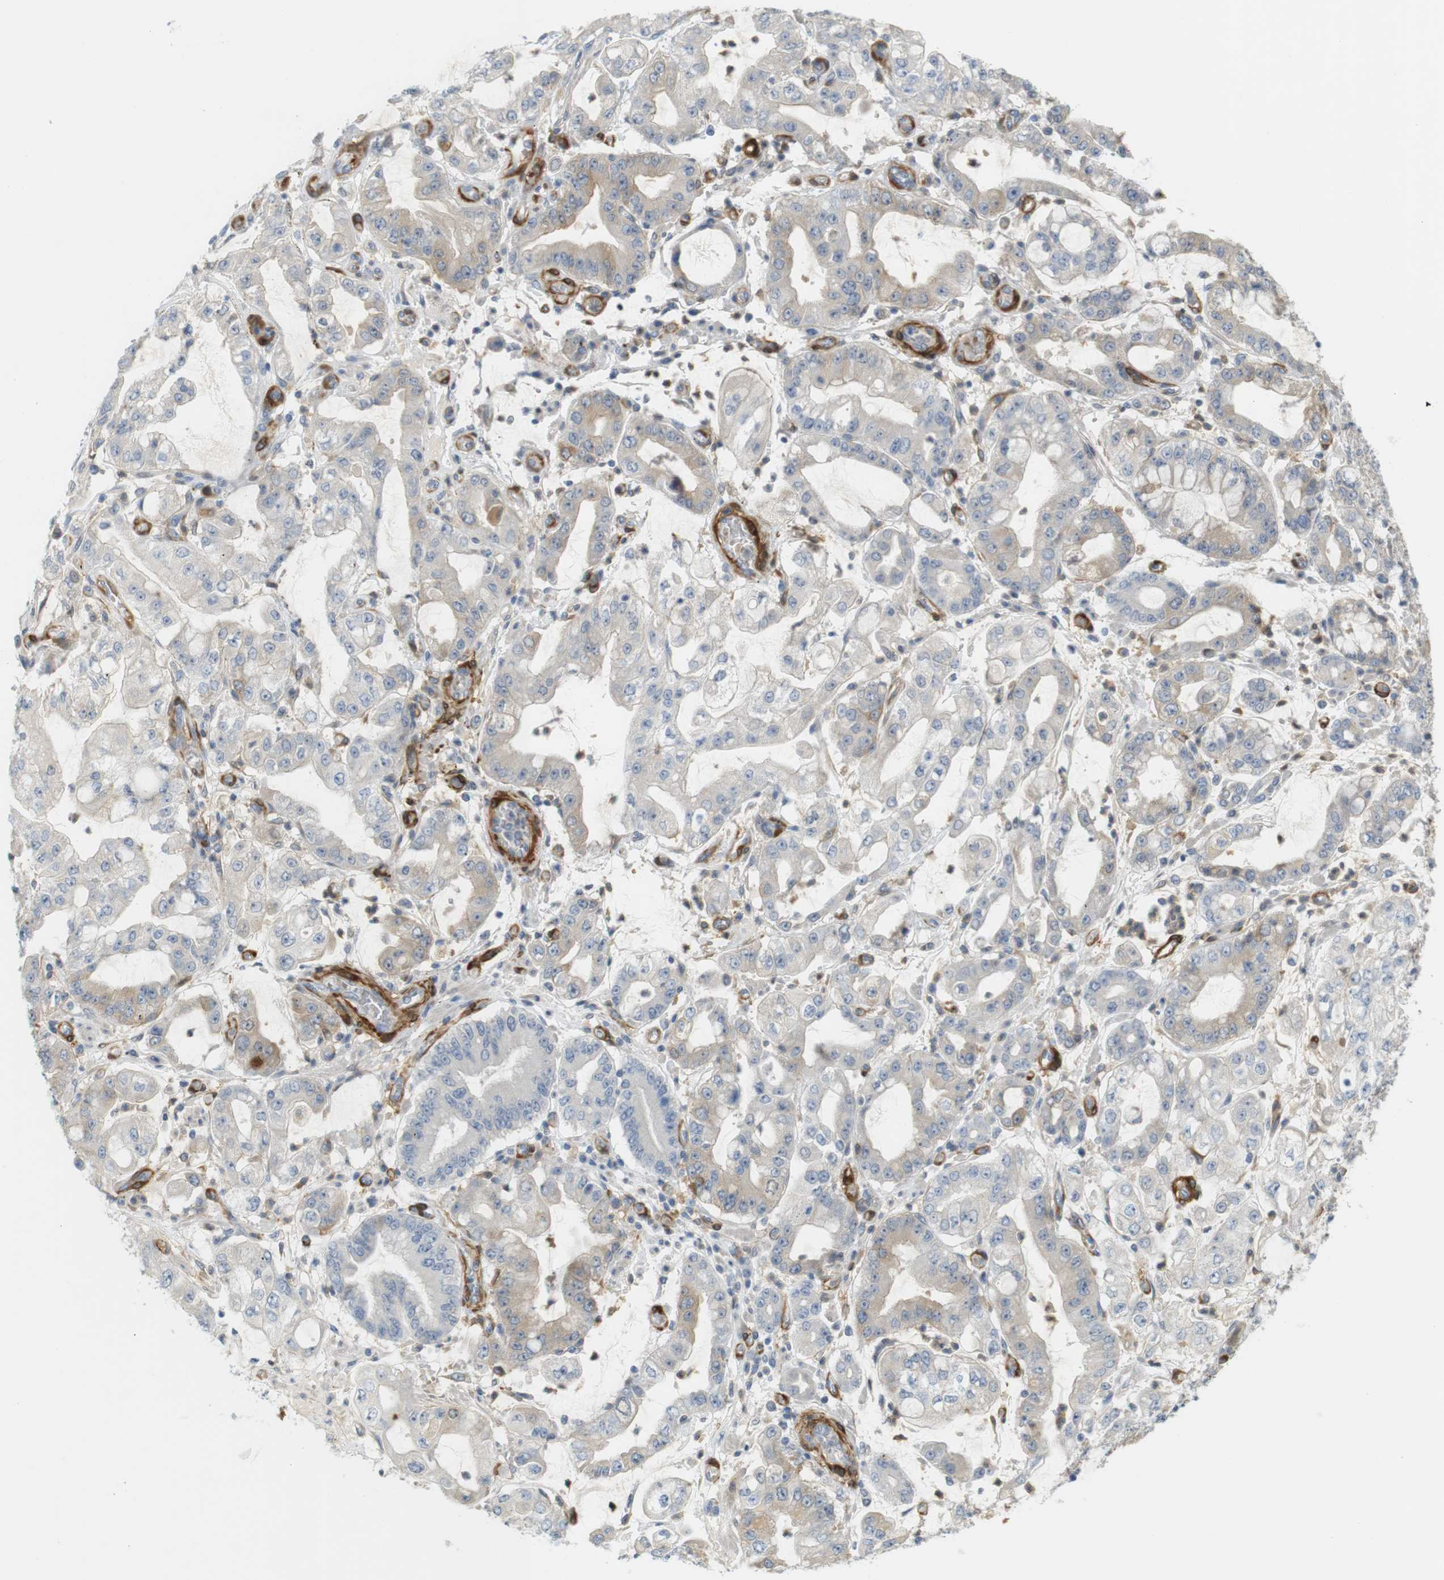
{"staining": {"intensity": "weak", "quantity": "<25%", "location": "cytoplasmic/membranous"}, "tissue": "stomach cancer", "cell_type": "Tumor cells", "image_type": "cancer", "snomed": [{"axis": "morphology", "description": "Adenocarcinoma, NOS"}, {"axis": "topography", "description": "Stomach"}], "caption": "IHC image of stomach adenocarcinoma stained for a protein (brown), which displays no positivity in tumor cells. (DAB immunohistochemistry with hematoxylin counter stain).", "gene": "PDE3A", "patient": {"sex": "male", "age": 76}}